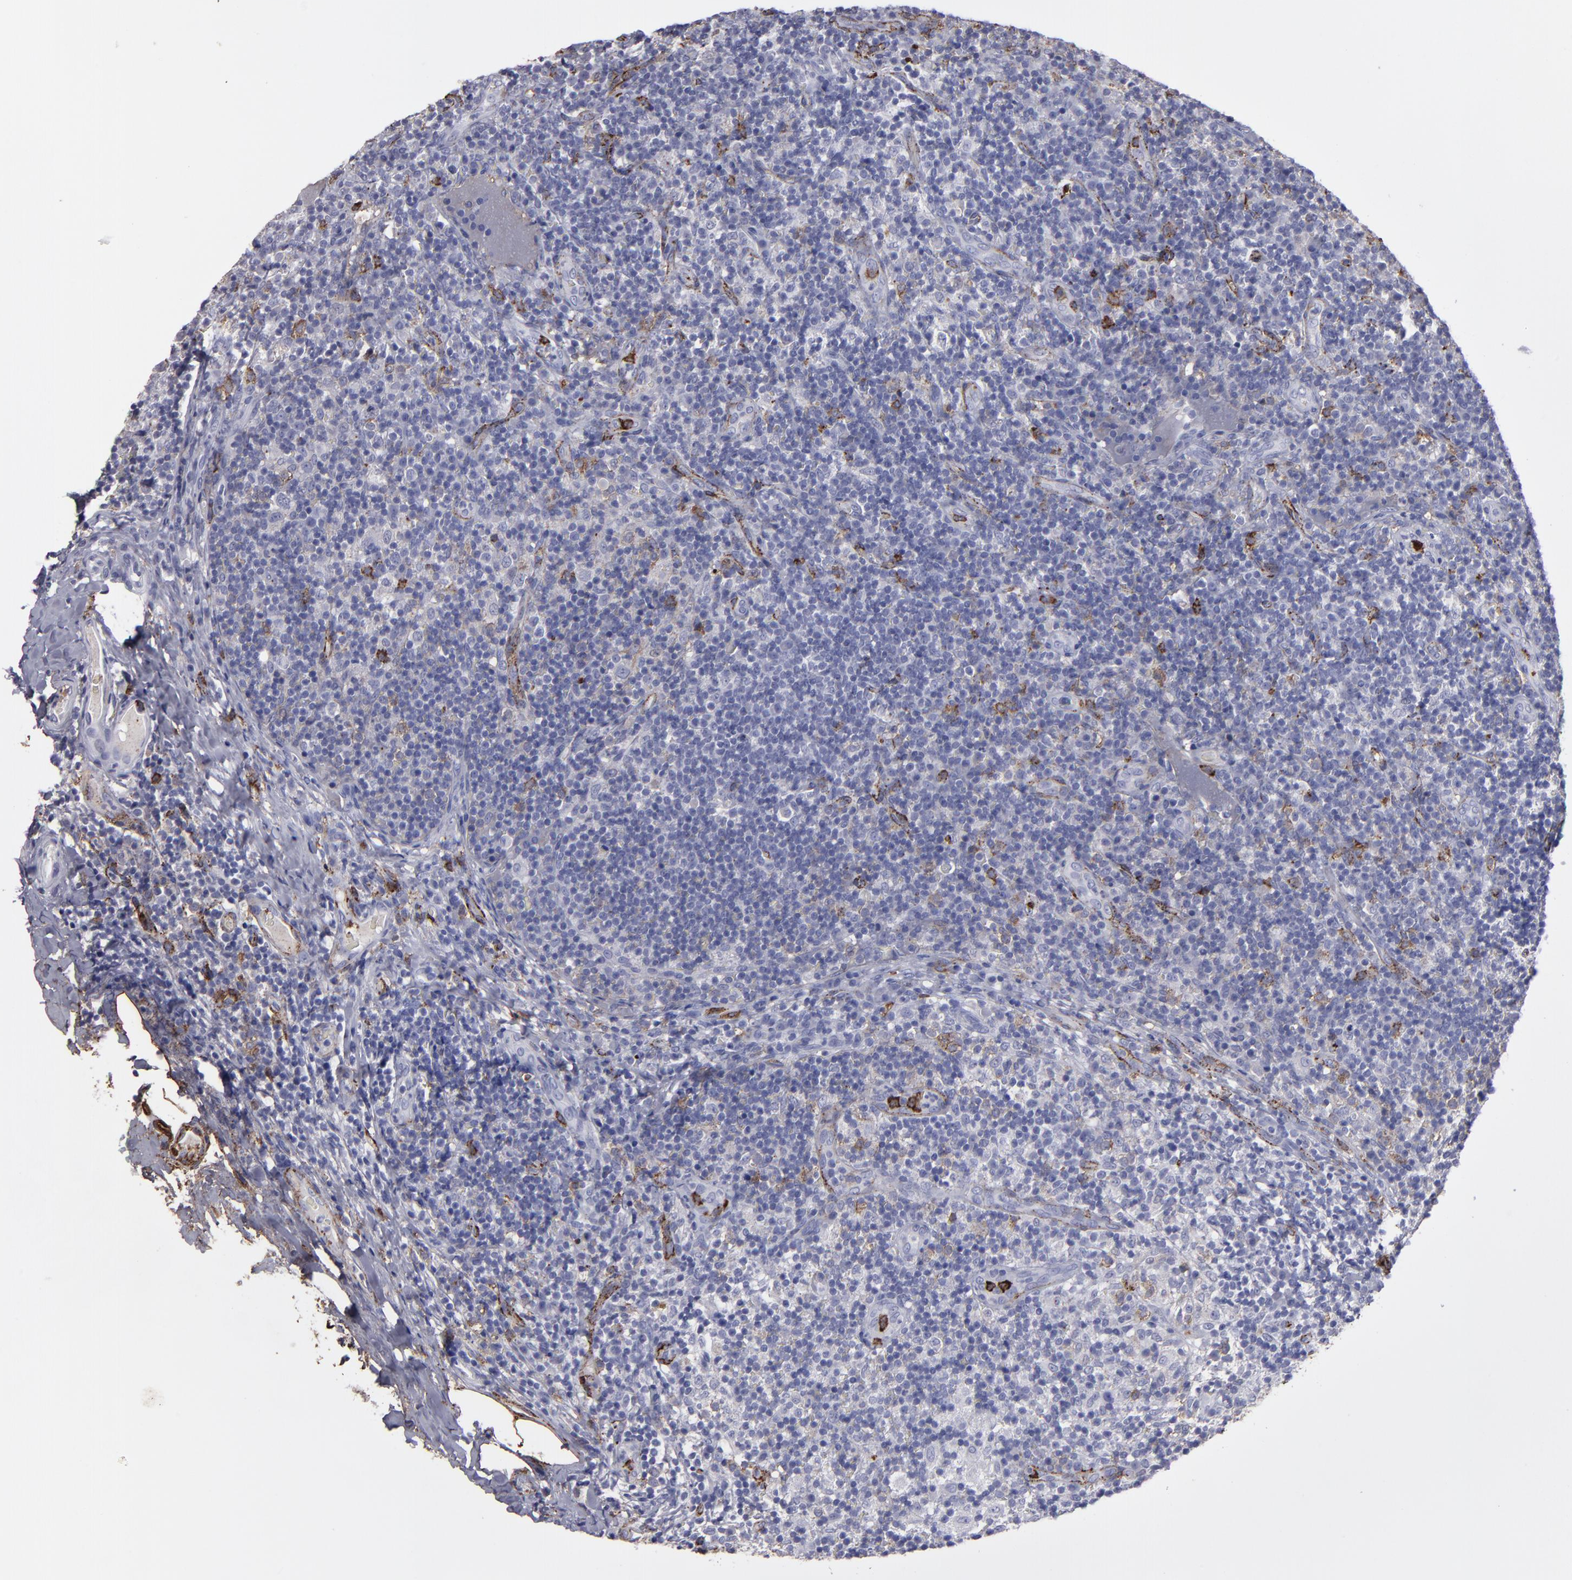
{"staining": {"intensity": "negative", "quantity": "none", "location": "none"}, "tissue": "lymph node", "cell_type": "Germinal center cells", "image_type": "normal", "snomed": [{"axis": "morphology", "description": "Normal tissue, NOS"}, {"axis": "morphology", "description": "Inflammation, NOS"}, {"axis": "topography", "description": "Lymph node"}], "caption": "The image displays no significant expression in germinal center cells of lymph node.", "gene": "CD36", "patient": {"sex": "male", "age": 46}}